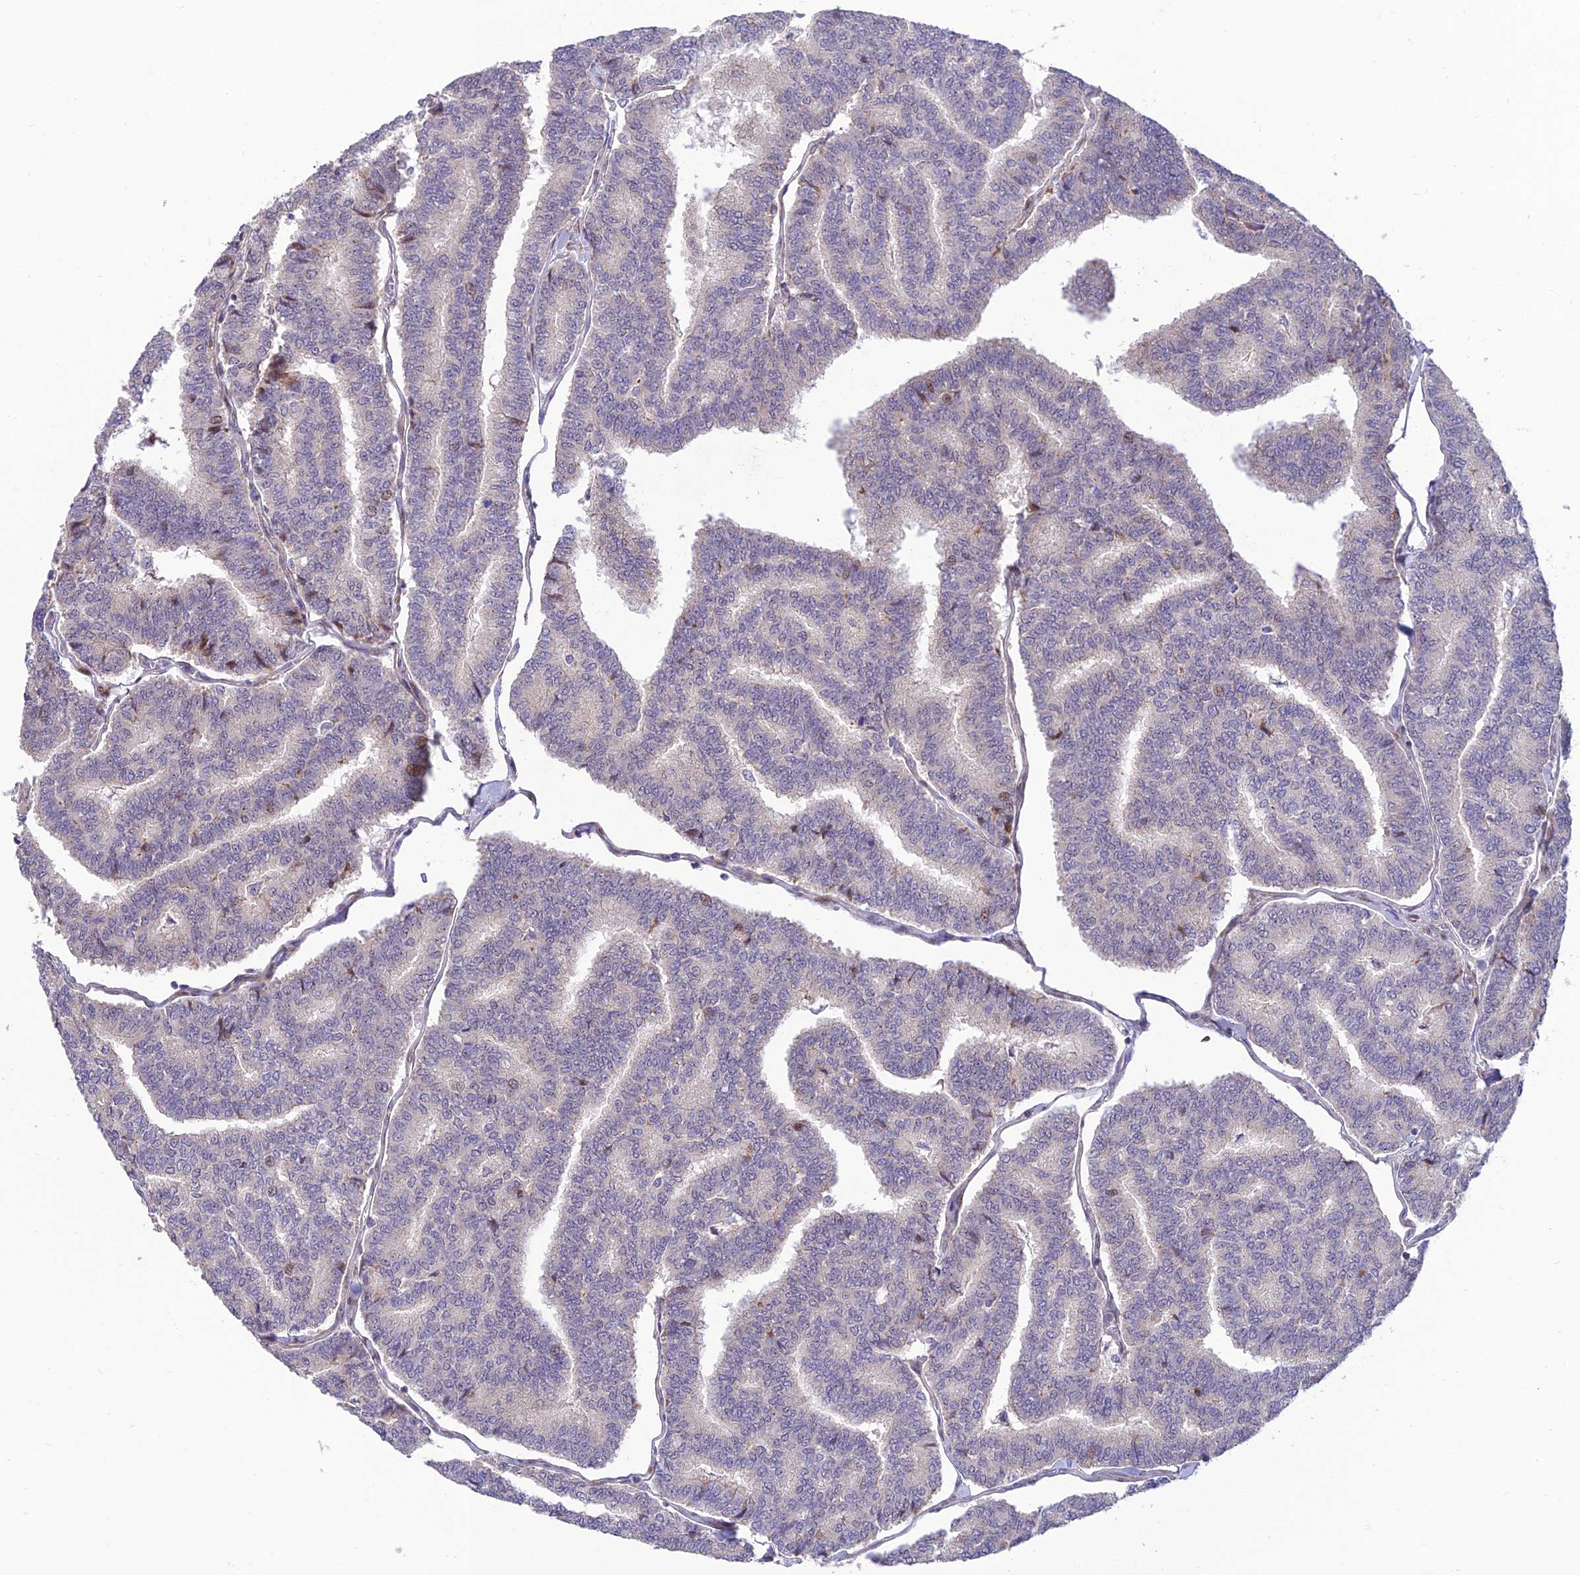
{"staining": {"intensity": "negative", "quantity": "none", "location": "none"}, "tissue": "thyroid cancer", "cell_type": "Tumor cells", "image_type": "cancer", "snomed": [{"axis": "morphology", "description": "Papillary adenocarcinoma, NOS"}, {"axis": "topography", "description": "Thyroid gland"}], "caption": "The micrograph exhibits no staining of tumor cells in papillary adenocarcinoma (thyroid).", "gene": "KBTBD7", "patient": {"sex": "female", "age": 35}}